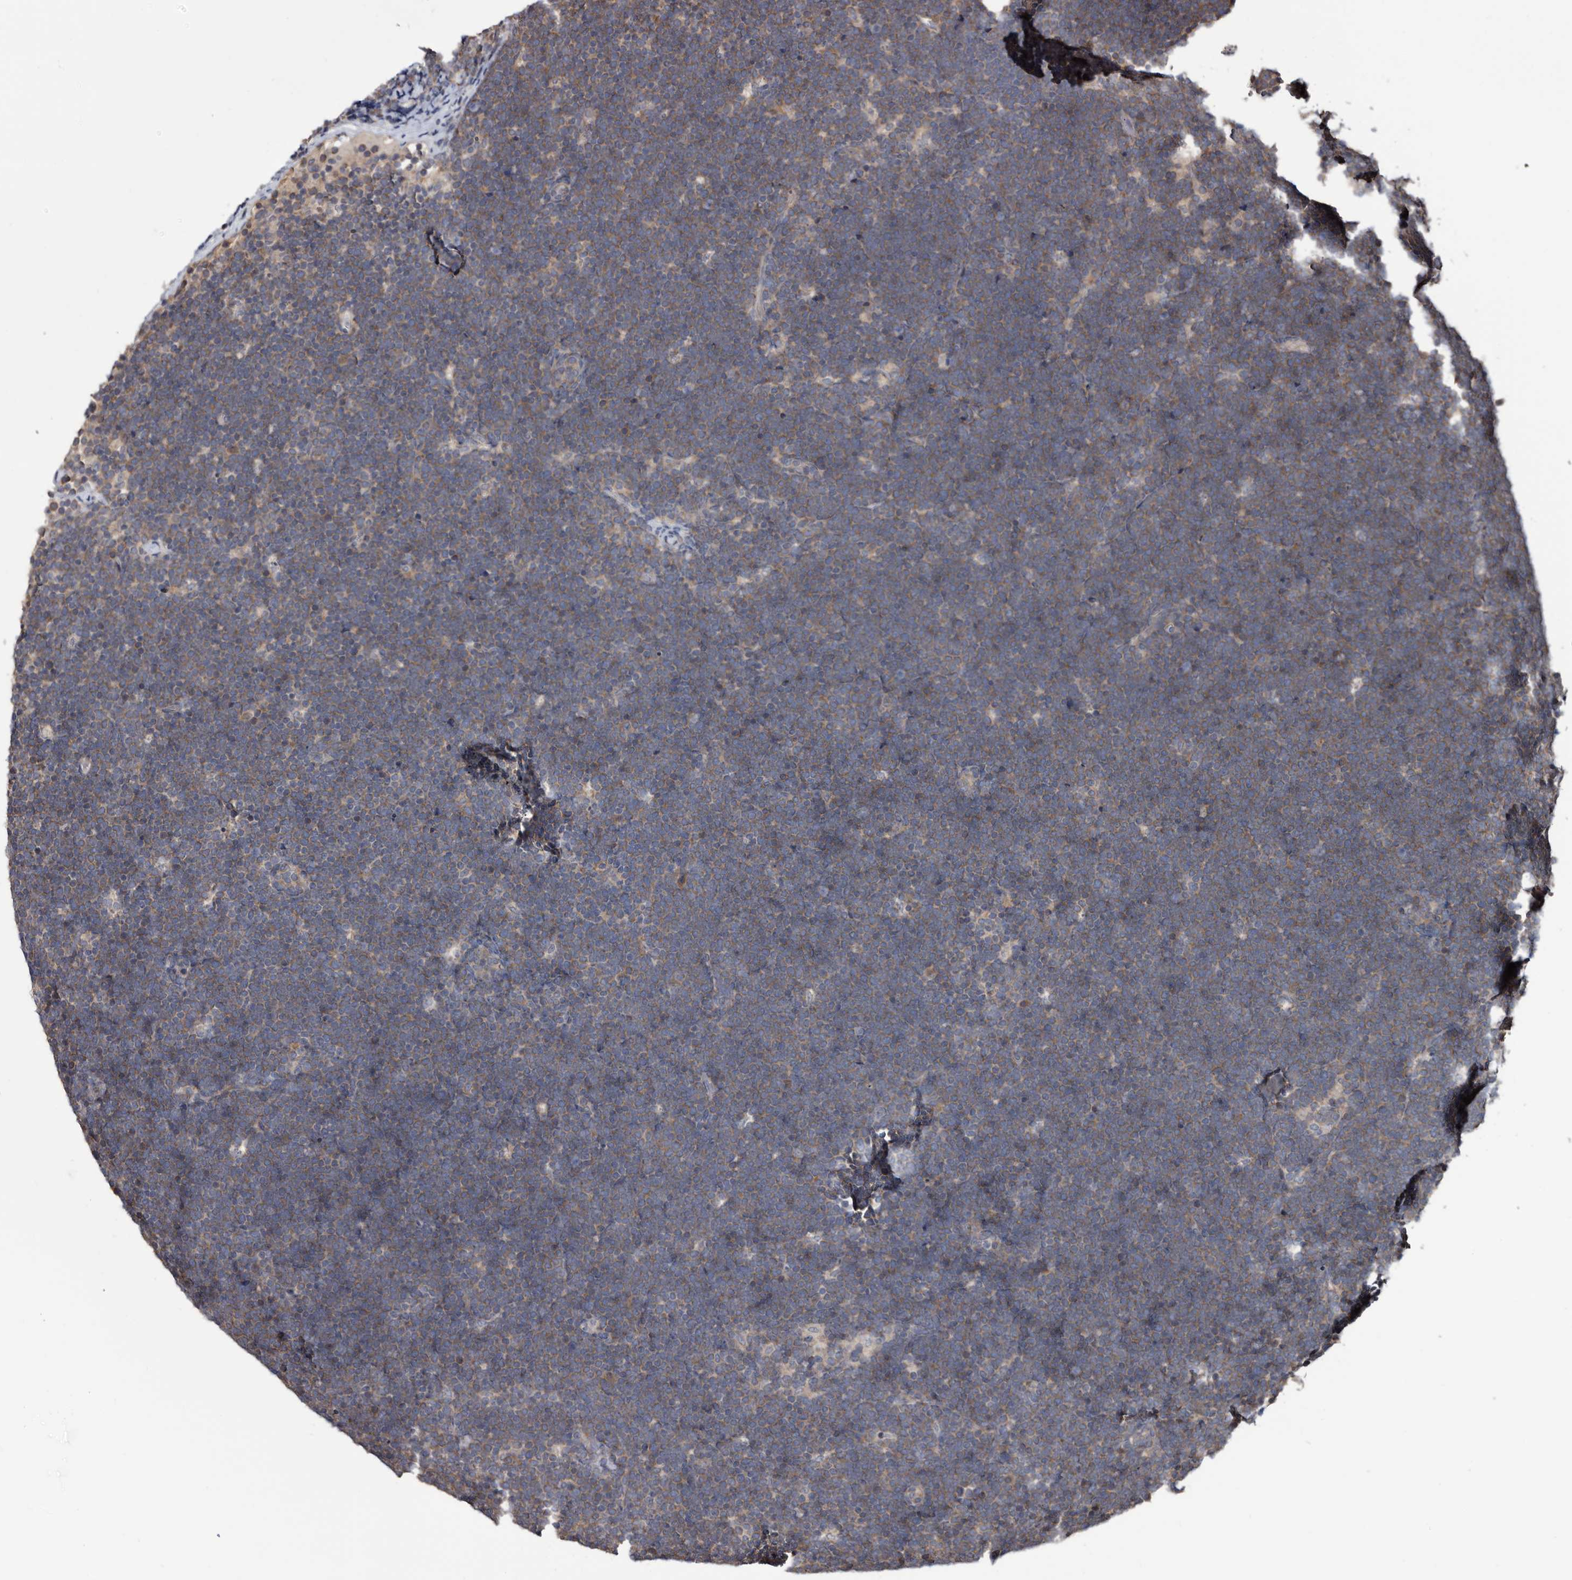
{"staining": {"intensity": "moderate", "quantity": "25%-75%", "location": "cytoplasmic/membranous"}, "tissue": "lymphoma", "cell_type": "Tumor cells", "image_type": "cancer", "snomed": [{"axis": "morphology", "description": "Malignant lymphoma, non-Hodgkin's type, High grade"}, {"axis": "topography", "description": "Lymph node"}], "caption": "Protein staining by immunohistochemistry (IHC) exhibits moderate cytoplasmic/membranous positivity in approximately 25%-75% of tumor cells in lymphoma.", "gene": "TTI2", "patient": {"sex": "male", "age": 13}}